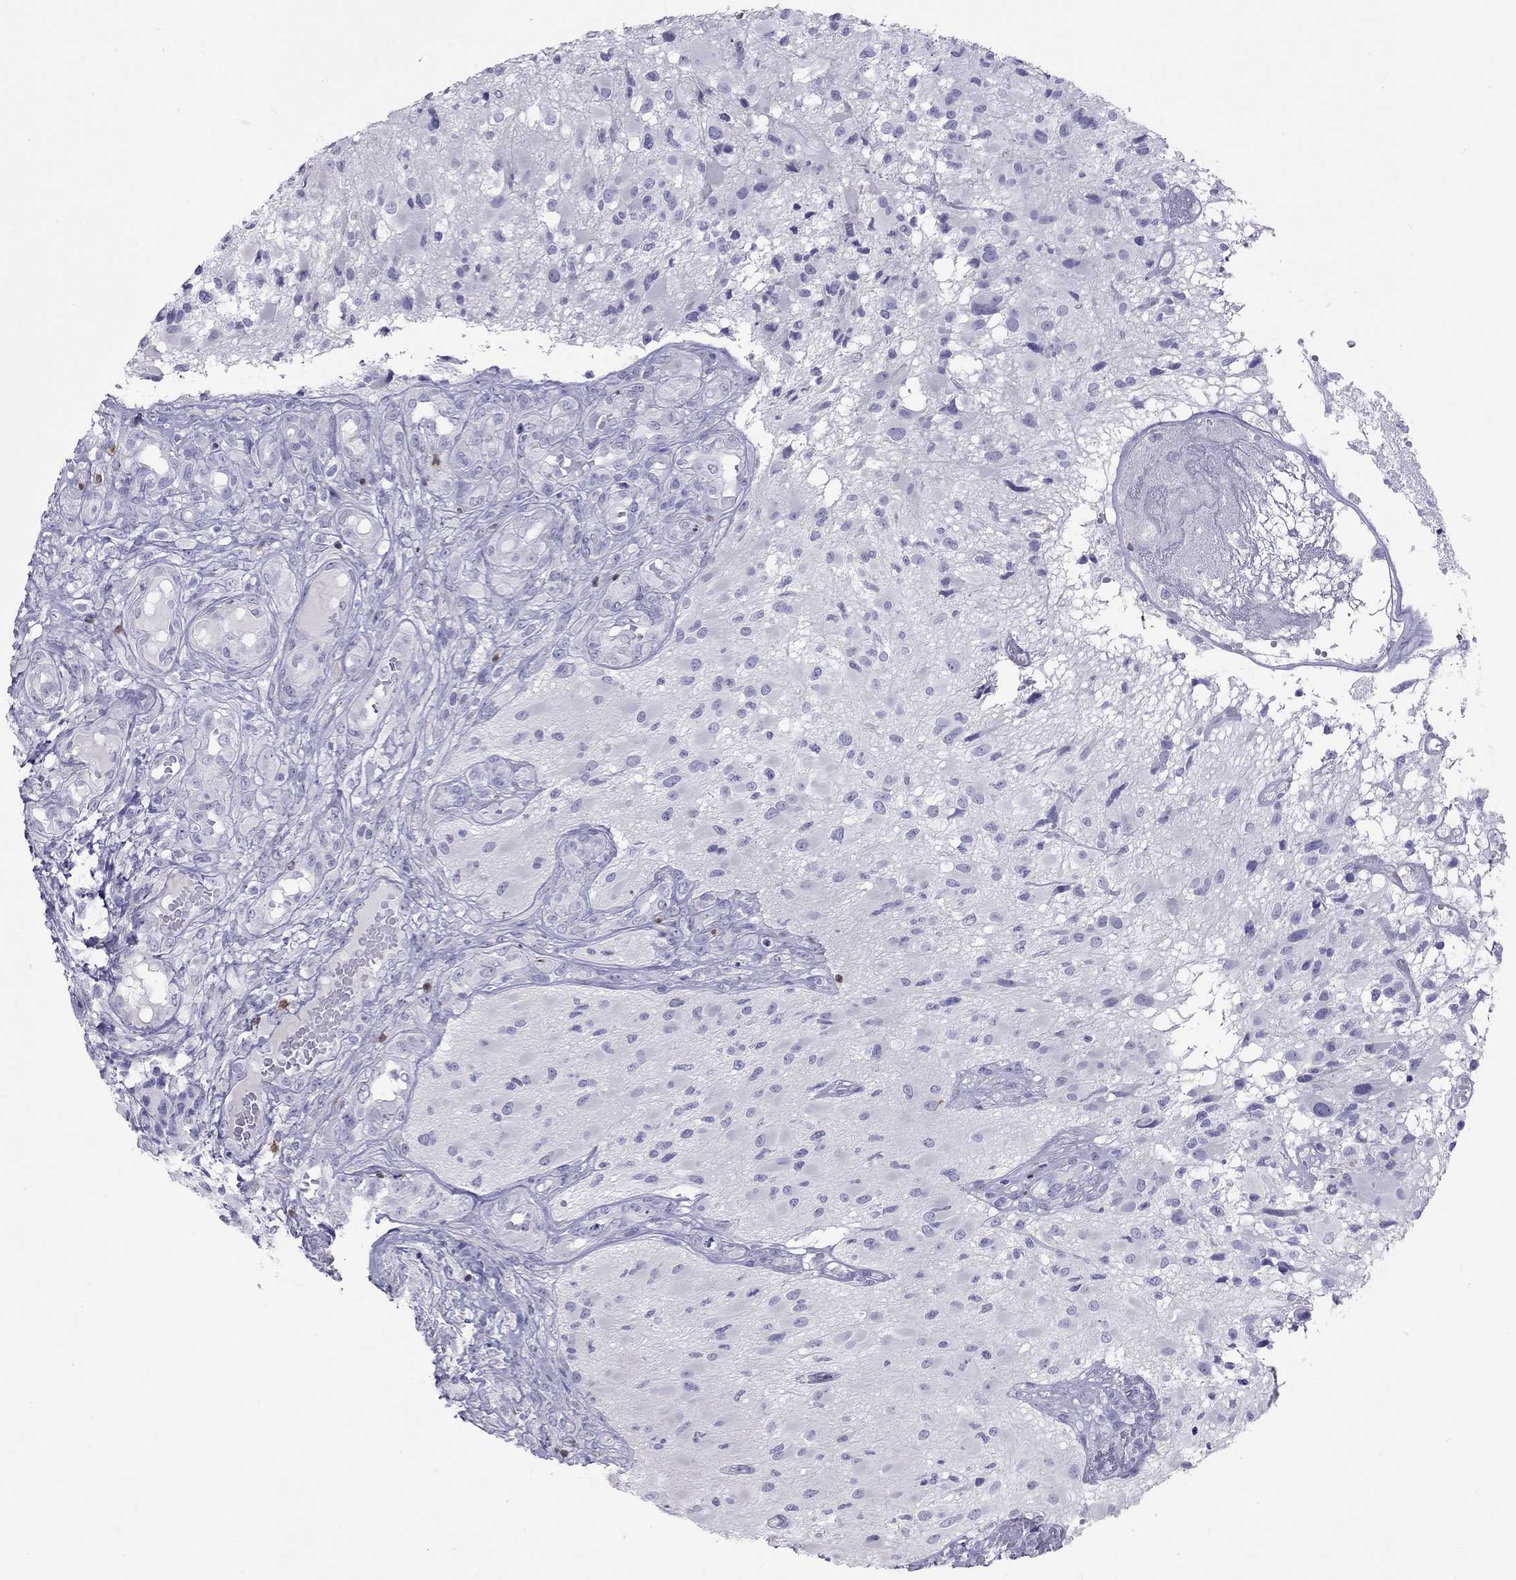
{"staining": {"intensity": "negative", "quantity": "none", "location": "none"}, "tissue": "glioma", "cell_type": "Tumor cells", "image_type": "cancer", "snomed": [{"axis": "morphology", "description": "Glioma, malignant, High grade"}, {"axis": "topography", "description": "Brain"}], "caption": "Tumor cells show no significant protein positivity in malignant glioma (high-grade).", "gene": "SH2D2A", "patient": {"sex": "female", "age": 63}}